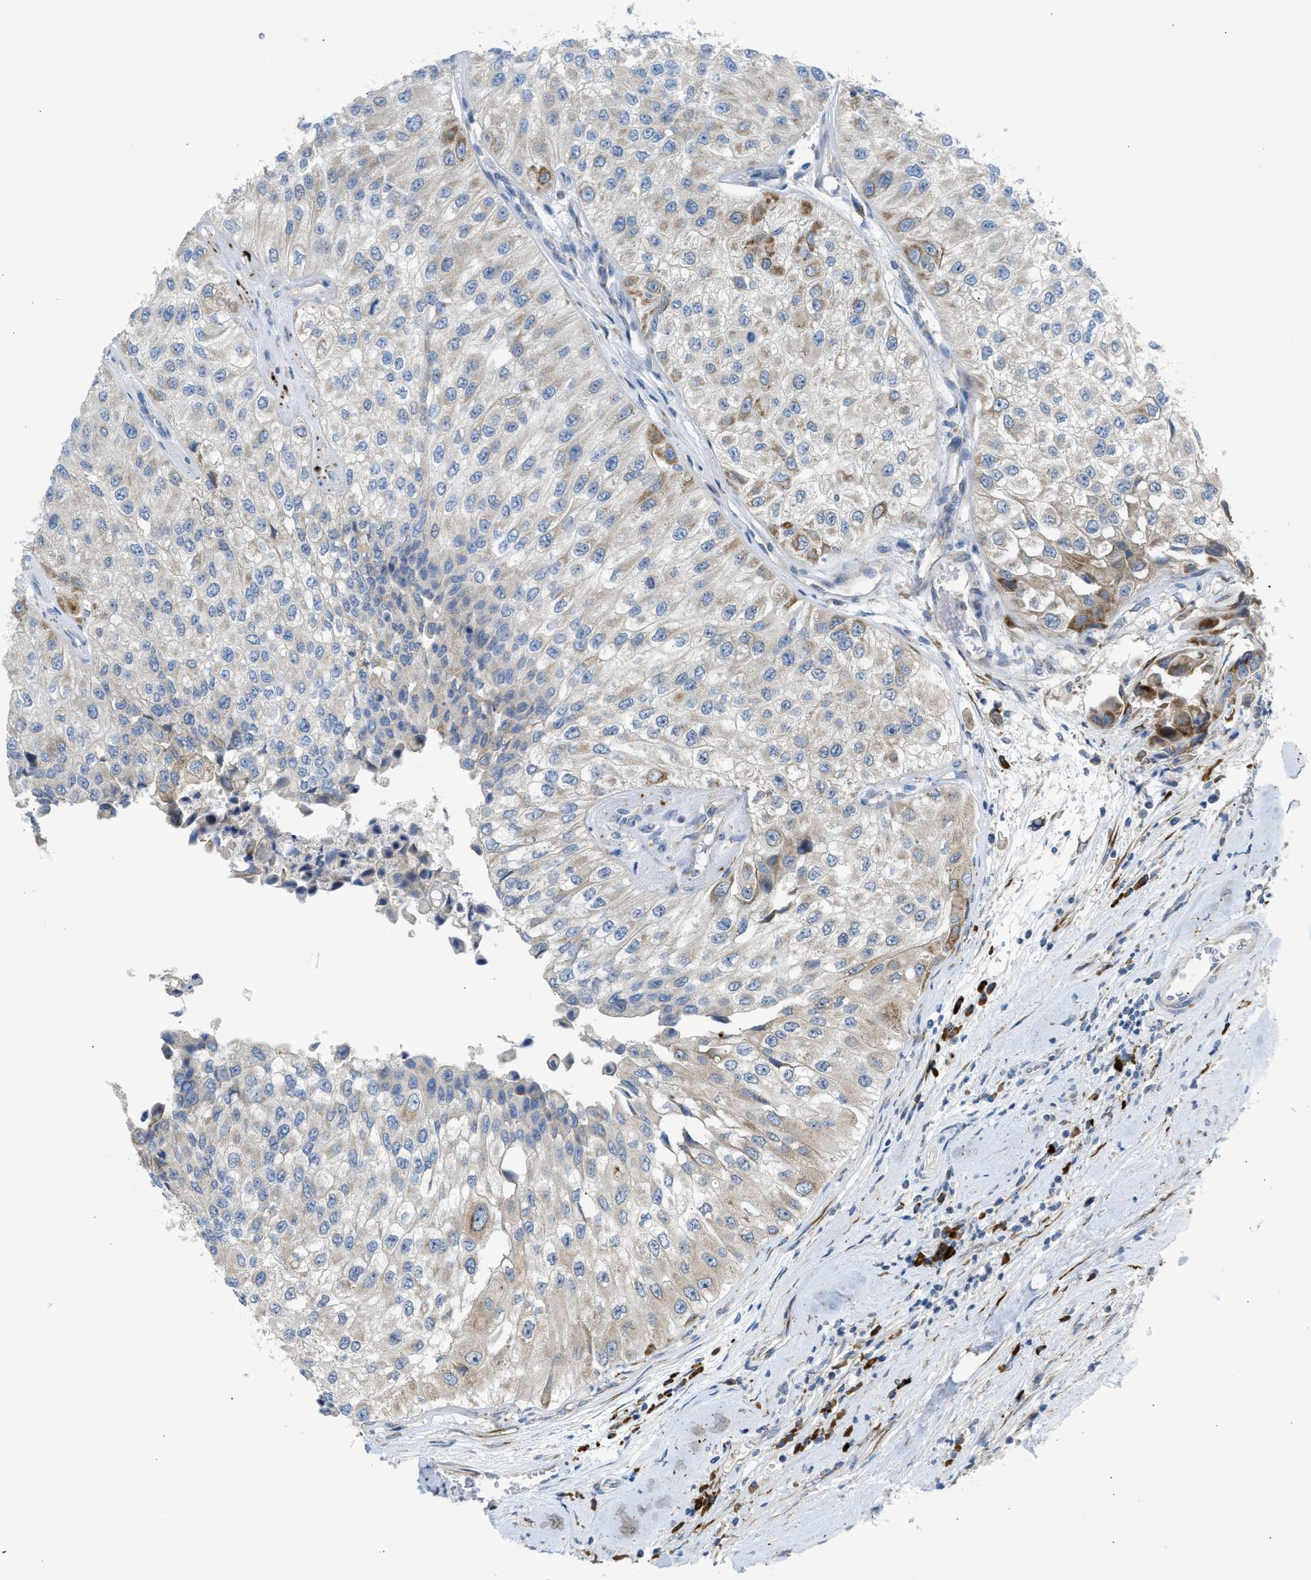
{"staining": {"intensity": "moderate", "quantity": "<25%", "location": "cytoplasmic/membranous"}, "tissue": "urothelial cancer", "cell_type": "Tumor cells", "image_type": "cancer", "snomed": [{"axis": "morphology", "description": "Urothelial carcinoma, High grade"}, {"axis": "topography", "description": "Kidney"}, {"axis": "topography", "description": "Urinary bladder"}], "caption": "DAB immunohistochemical staining of high-grade urothelial carcinoma shows moderate cytoplasmic/membranous protein staining in approximately <25% of tumor cells.", "gene": "KCNC2", "patient": {"sex": "male", "age": 77}}